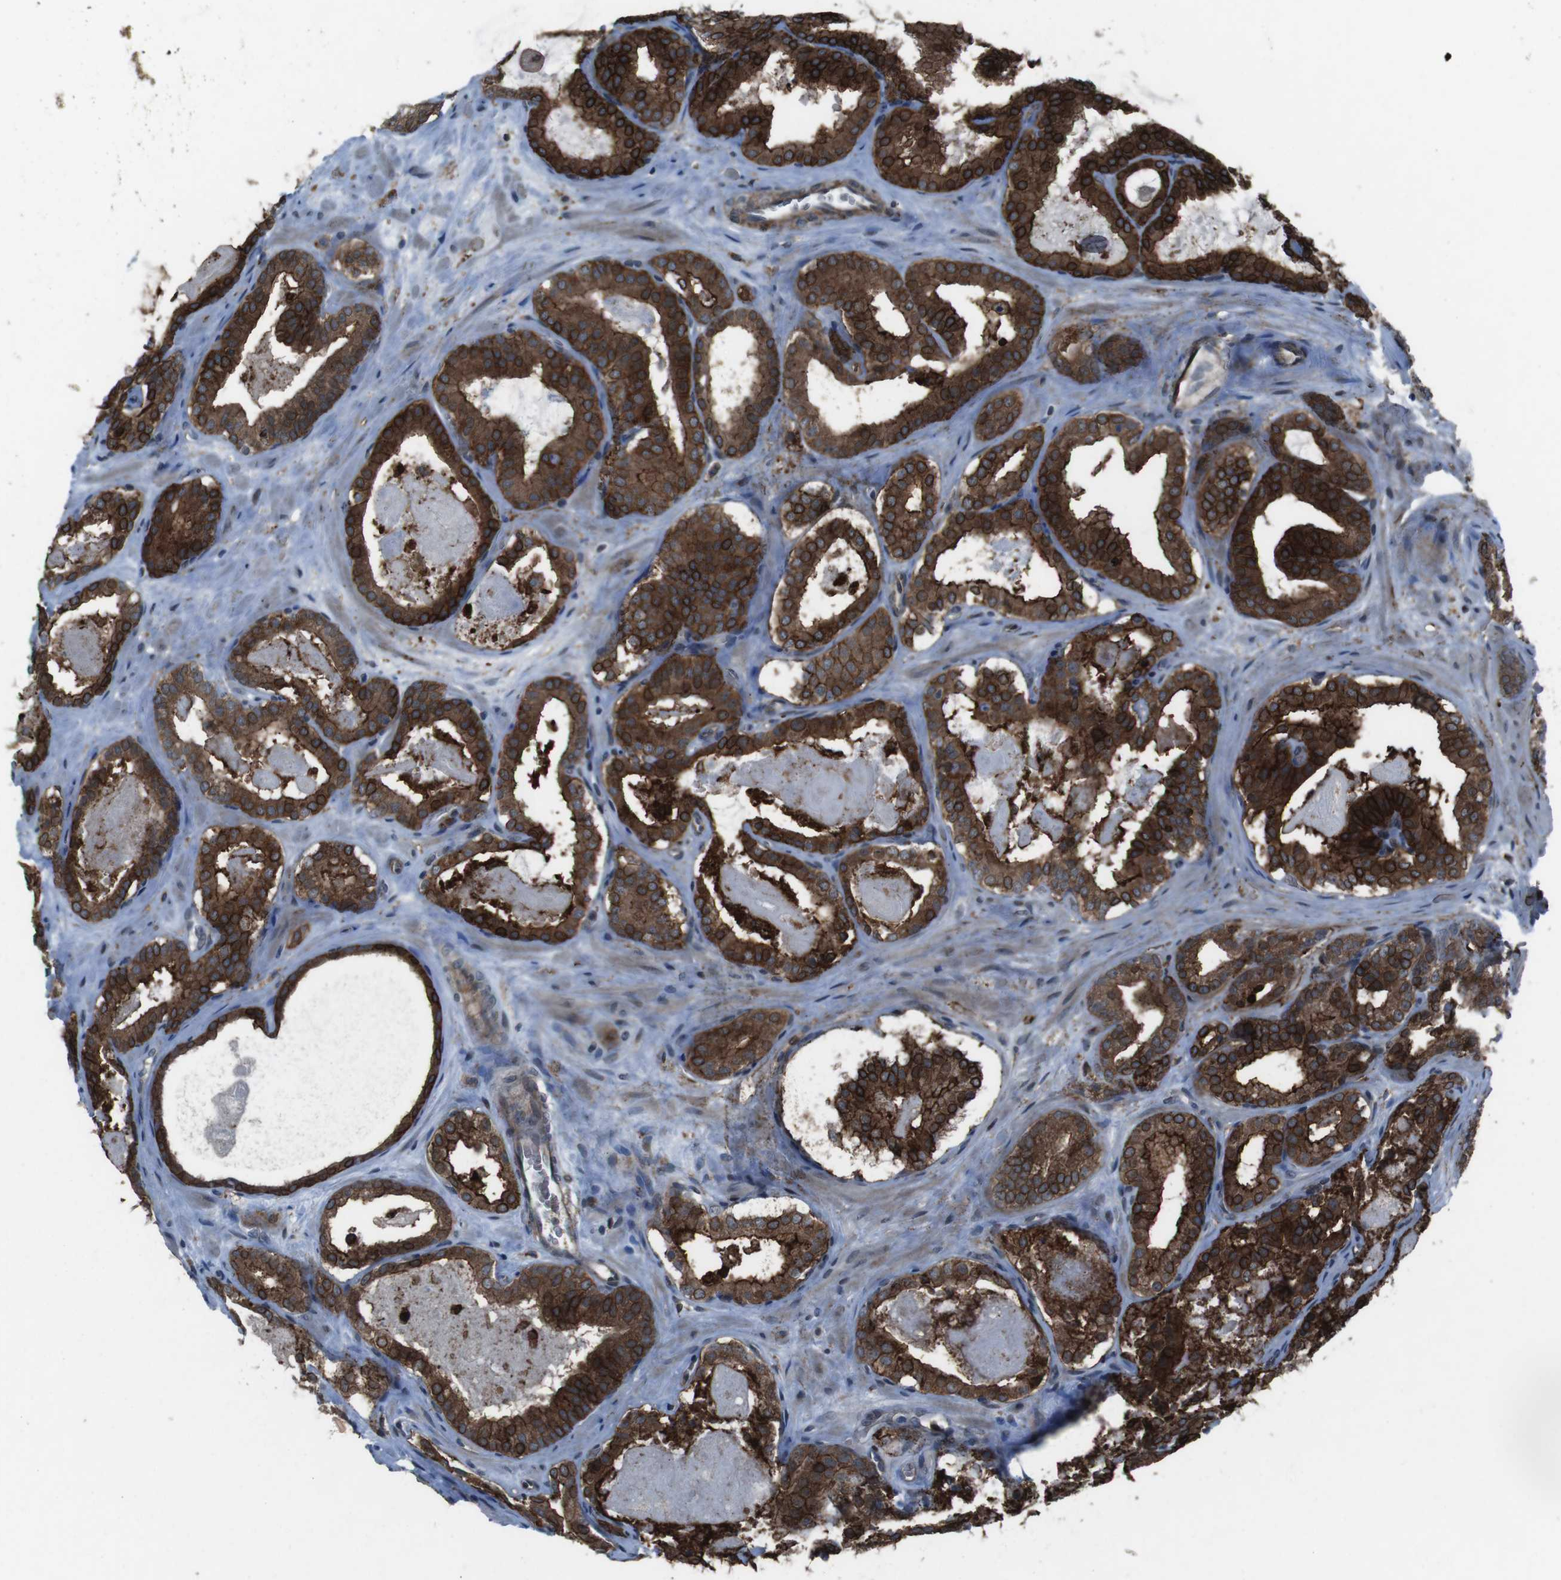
{"staining": {"intensity": "strong", "quantity": ">75%", "location": "cytoplasmic/membranous"}, "tissue": "prostate cancer", "cell_type": "Tumor cells", "image_type": "cancer", "snomed": [{"axis": "morphology", "description": "Adenocarcinoma, High grade"}, {"axis": "topography", "description": "Prostate"}], "caption": "Tumor cells display high levels of strong cytoplasmic/membranous expression in about >75% of cells in human high-grade adenocarcinoma (prostate).", "gene": "GDF10", "patient": {"sex": "male", "age": 60}}